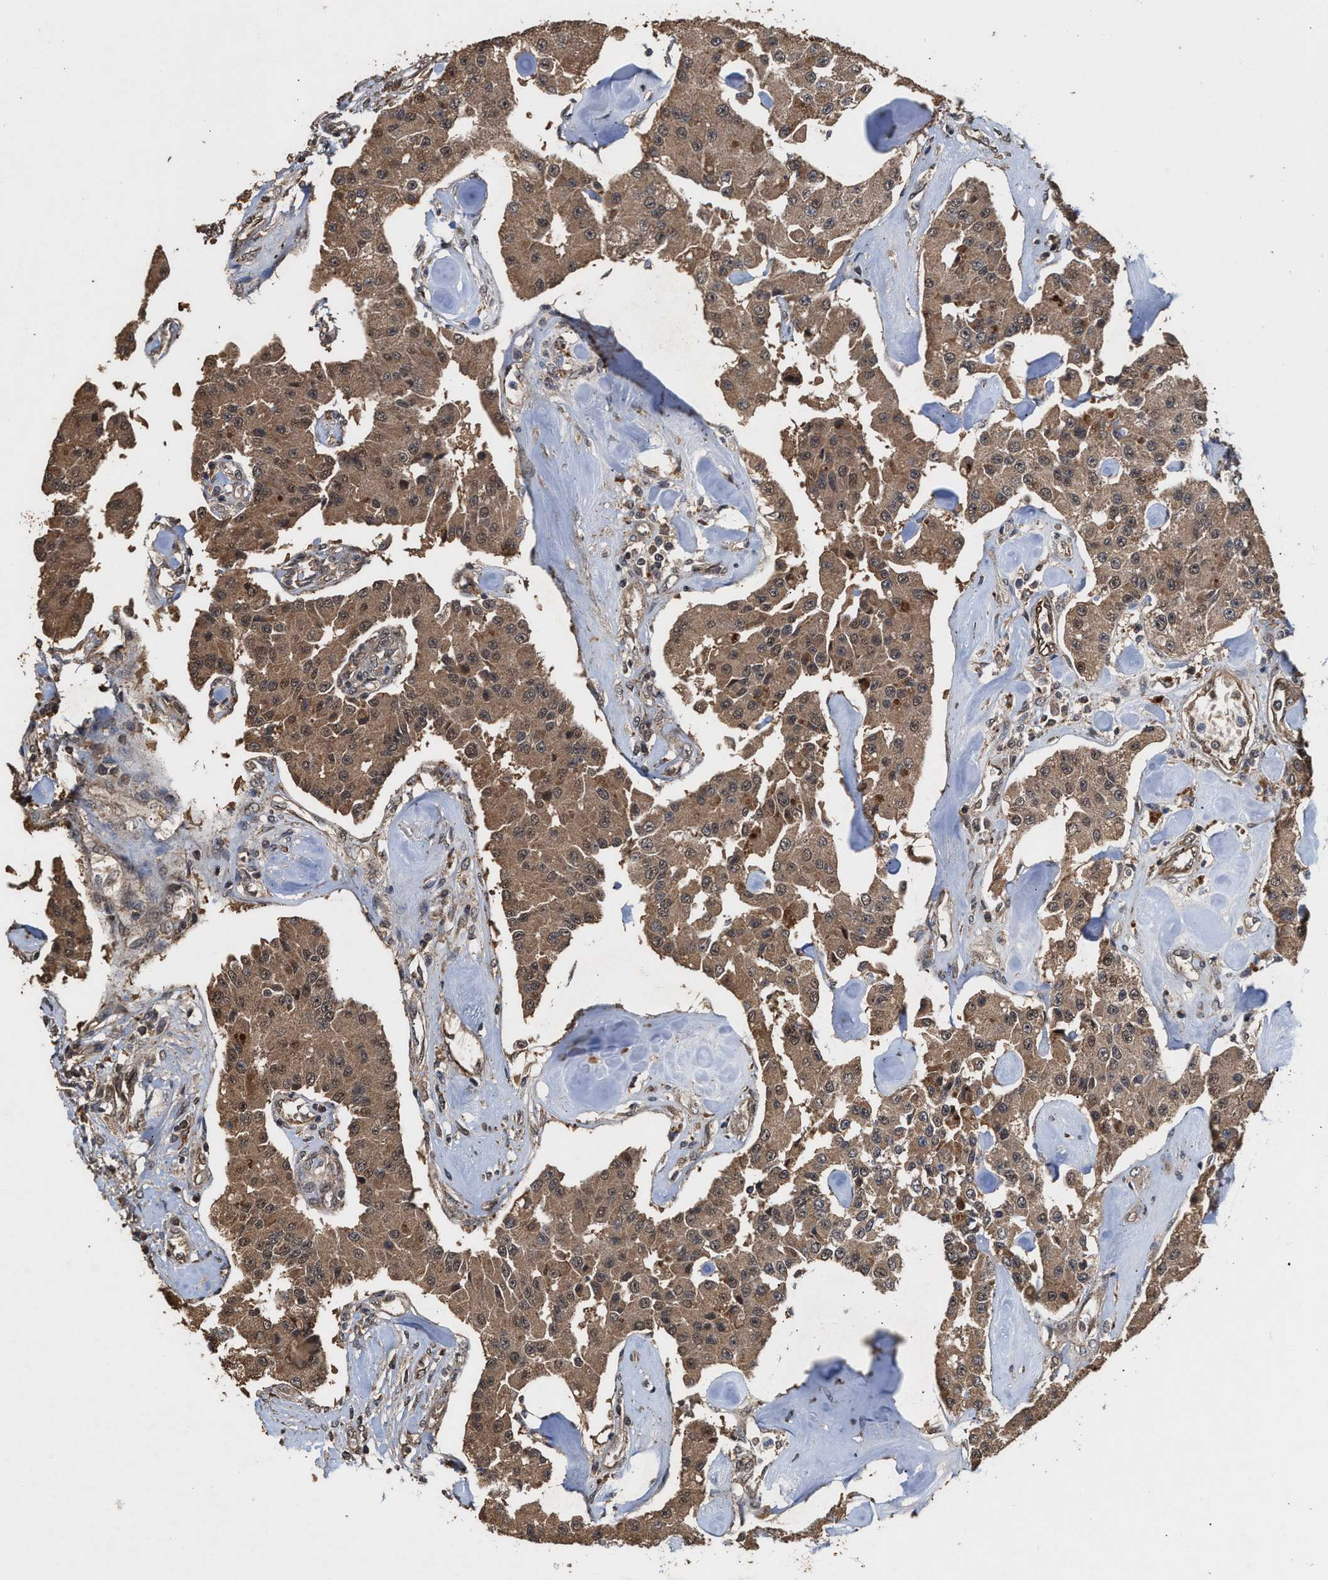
{"staining": {"intensity": "moderate", "quantity": ">75%", "location": "cytoplasmic/membranous"}, "tissue": "carcinoid", "cell_type": "Tumor cells", "image_type": "cancer", "snomed": [{"axis": "morphology", "description": "Carcinoid, malignant, NOS"}, {"axis": "topography", "description": "Pancreas"}], "caption": "Immunohistochemical staining of human carcinoid demonstrates medium levels of moderate cytoplasmic/membranous protein positivity in approximately >75% of tumor cells.", "gene": "ZNHIT6", "patient": {"sex": "male", "age": 41}}